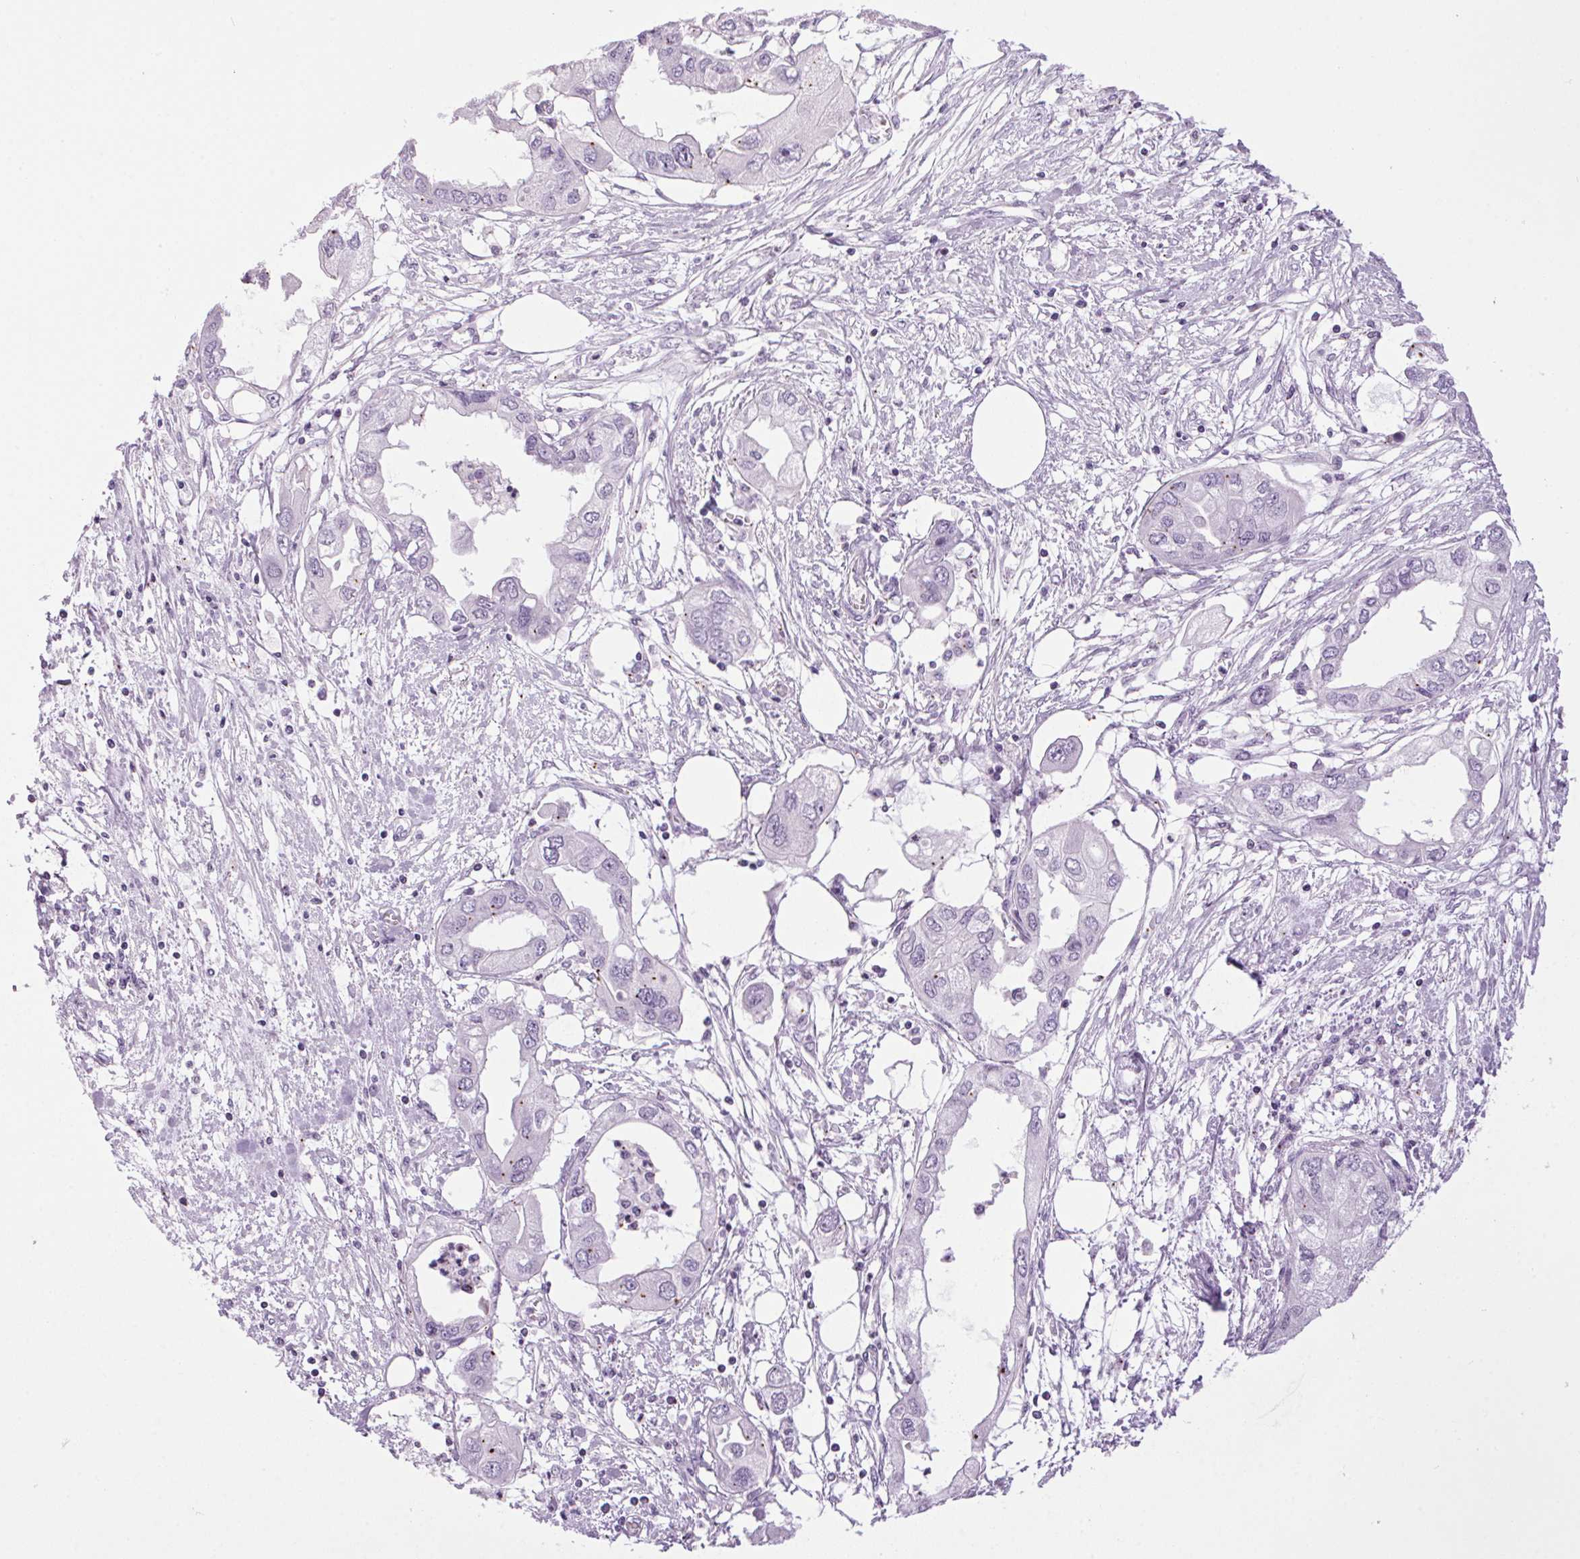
{"staining": {"intensity": "moderate", "quantity": "<25%", "location": "cytoplasmic/membranous"}, "tissue": "endometrial cancer", "cell_type": "Tumor cells", "image_type": "cancer", "snomed": [{"axis": "morphology", "description": "Adenocarcinoma, NOS"}, {"axis": "morphology", "description": "Adenocarcinoma, metastatic, NOS"}, {"axis": "topography", "description": "Adipose tissue"}, {"axis": "topography", "description": "Endometrium"}], "caption": "IHC of endometrial adenocarcinoma demonstrates low levels of moderate cytoplasmic/membranous expression in approximately <25% of tumor cells. (DAB (3,3'-diaminobenzidine) IHC with brightfield microscopy, high magnification).", "gene": "TMEM88B", "patient": {"sex": "female", "age": 67}}